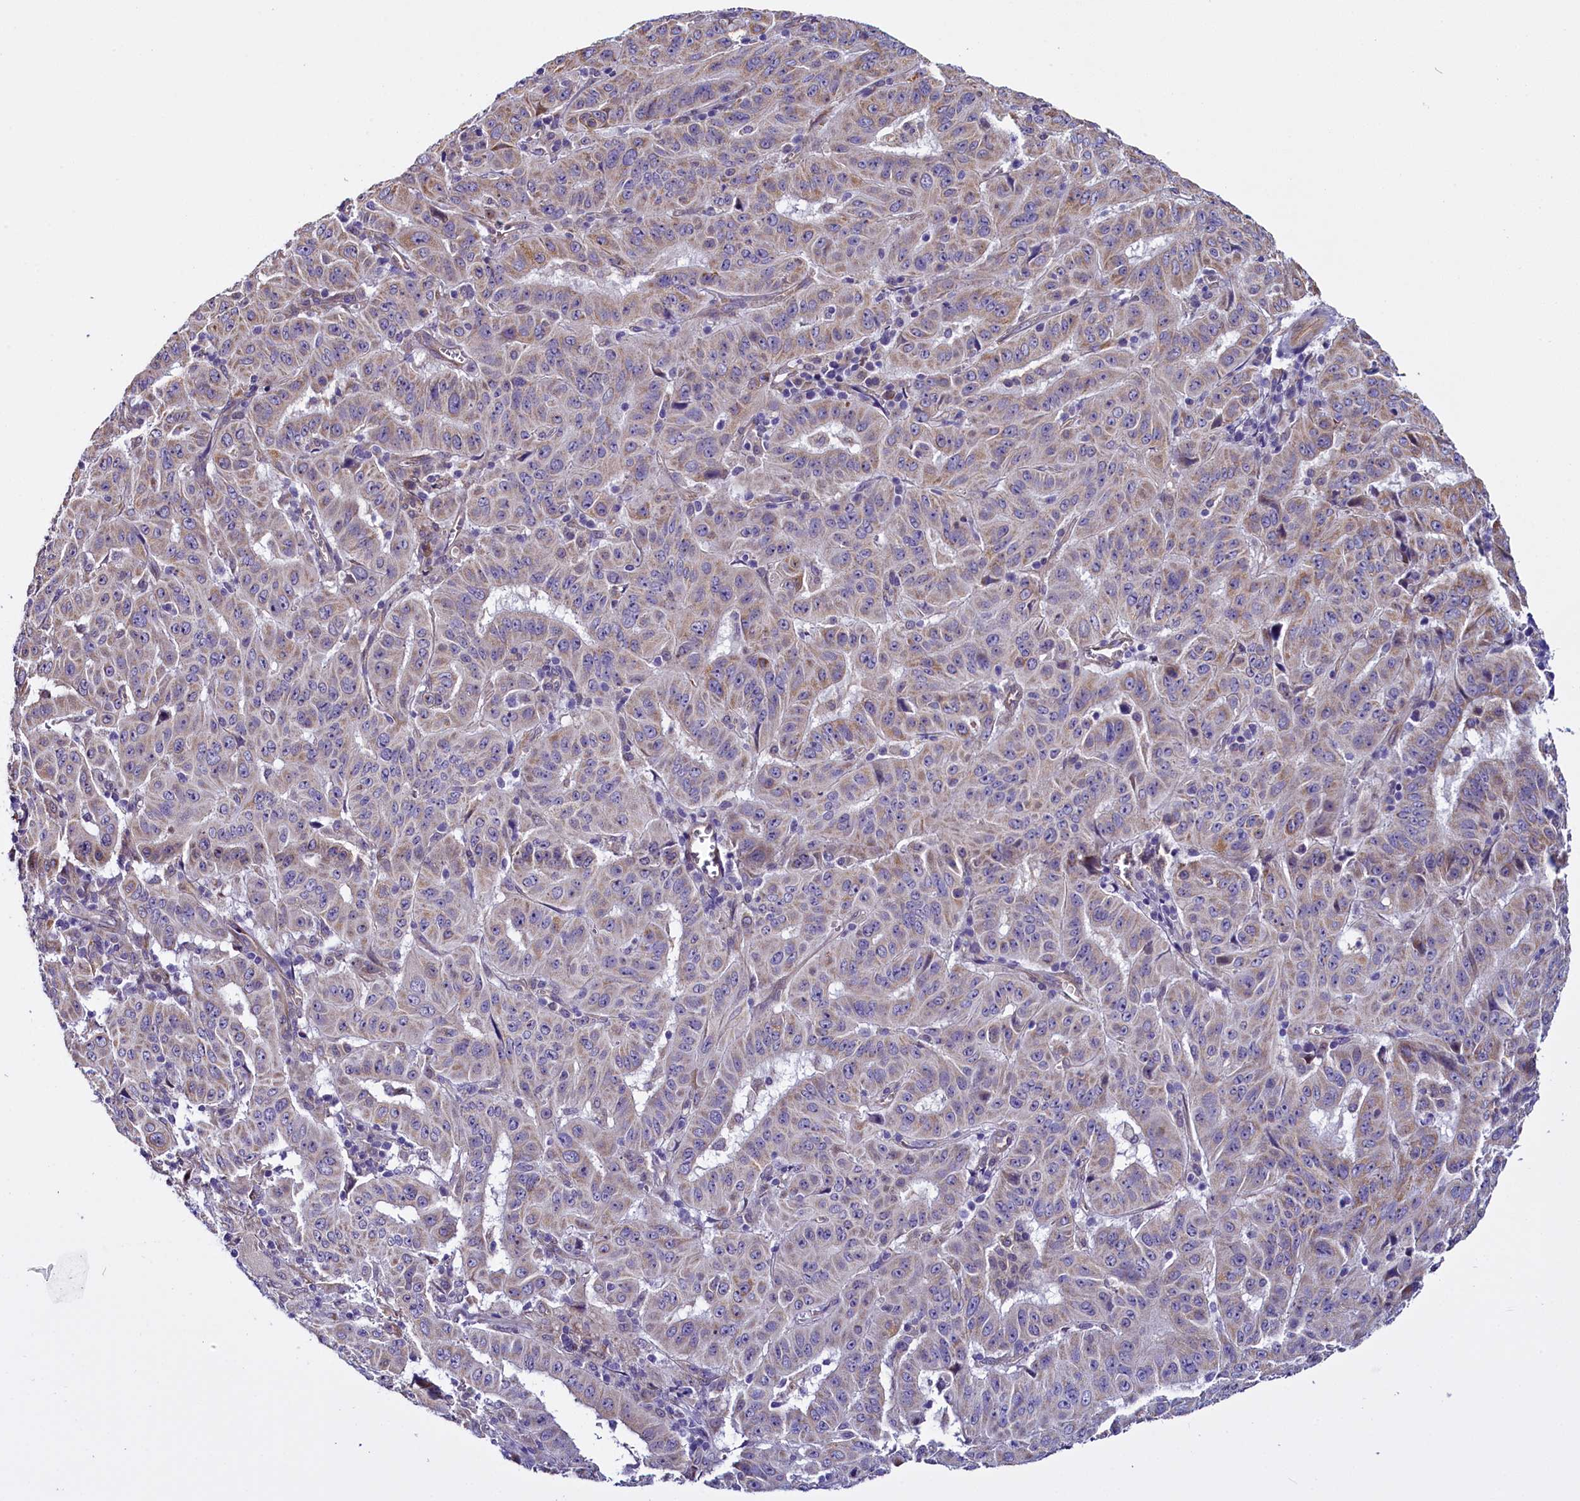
{"staining": {"intensity": "weak", "quantity": "25%-75%", "location": "cytoplasmic/membranous"}, "tissue": "pancreatic cancer", "cell_type": "Tumor cells", "image_type": "cancer", "snomed": [{"axis": "morphology", "description": "Adenocarcinoma, NOS"}, {"axis": "topography", "description": "Pancreas"}], "caption": "The image reveals a brown stain indicating the presence of a protein in the cytoplasmic/membranous of tumor cells in pancreatic adenocarcinoma.", "gene": "UACA", "patient": {"sex": "male", "age": 63}}